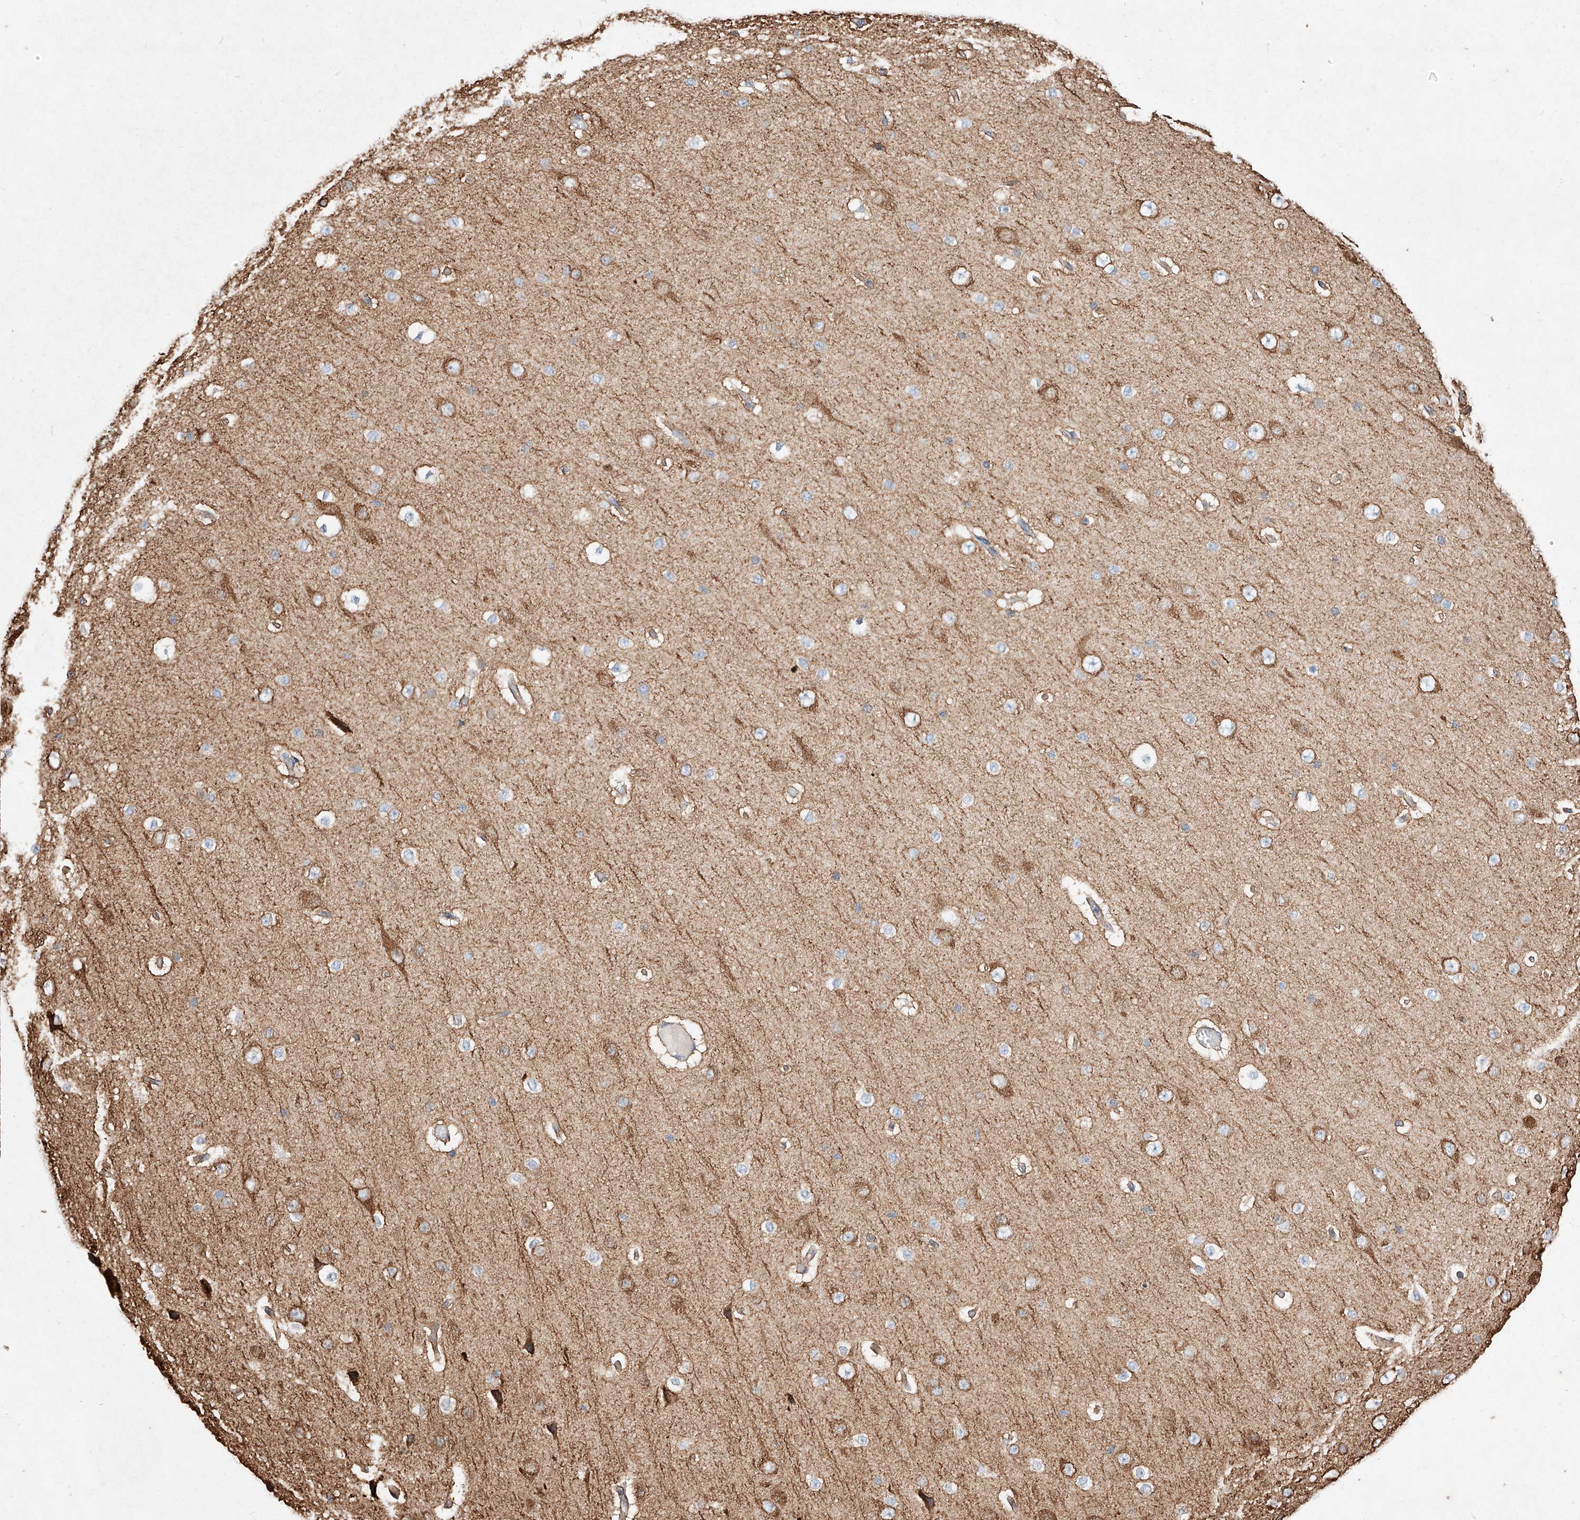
{"staining": {"intensity": "negative", "quantity": "none", "location": "none"}, "tissue": "cerebral cortex", "cell_type": "Endothelial cells", "image_type": "normal", "snomed": [{"axis": "morphology", "description": "Normal tissue, NOS"}, {"axis": "morphology", "description": "Developmental malformation"}, {"axis": "topography", "description": "Cerebral cortex"}], "caption": "Protein analysis of benign cerebral cortex shows no significant positivity in endothelial cells. Nuclei are stained in blue.", "gene": "ATP9B", "patient": {"sex": "female", "age": 30}}